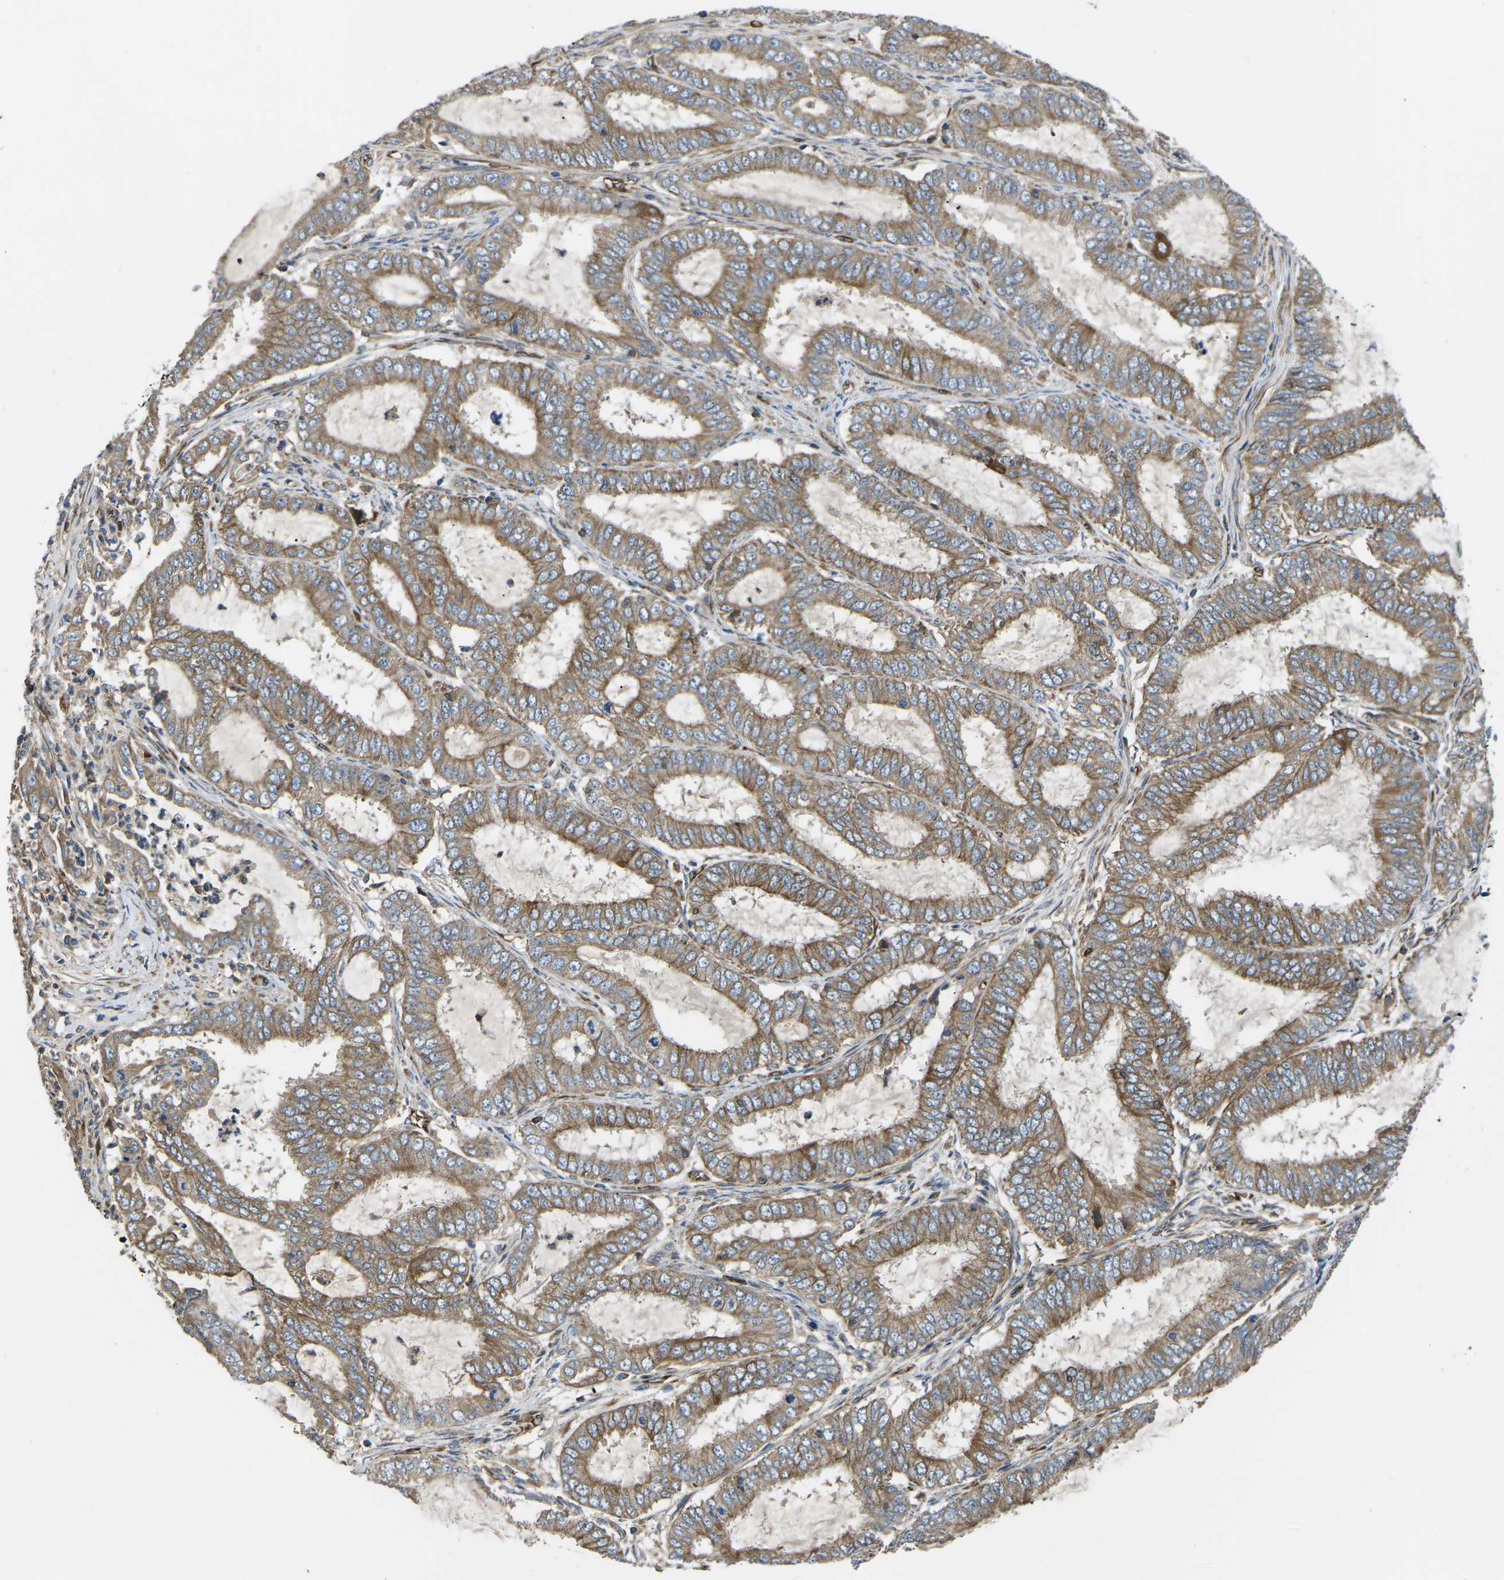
{"staining": {"intensity": "weak", "quantity": ">75%", "location": "cytoplasmic/membranous"}, "tissue": "endometrial cancer", "cell_type": "Tumor cells", "image_type": "cancer", "snomed": [{"axis": "morphology", "description": "Adenocarcinoma, NOS"}, {"axis": "topography", "description": "Endometrium"}], "caption": "Endometrial adenocarcinoma was stained to show a protein in brown. There is low levels of weak cytoplasmic/membranous staining in approximately >75% of tumor cells.", "gene": "KCNJ15", "patient": {"sex": "female", "age": 70}}